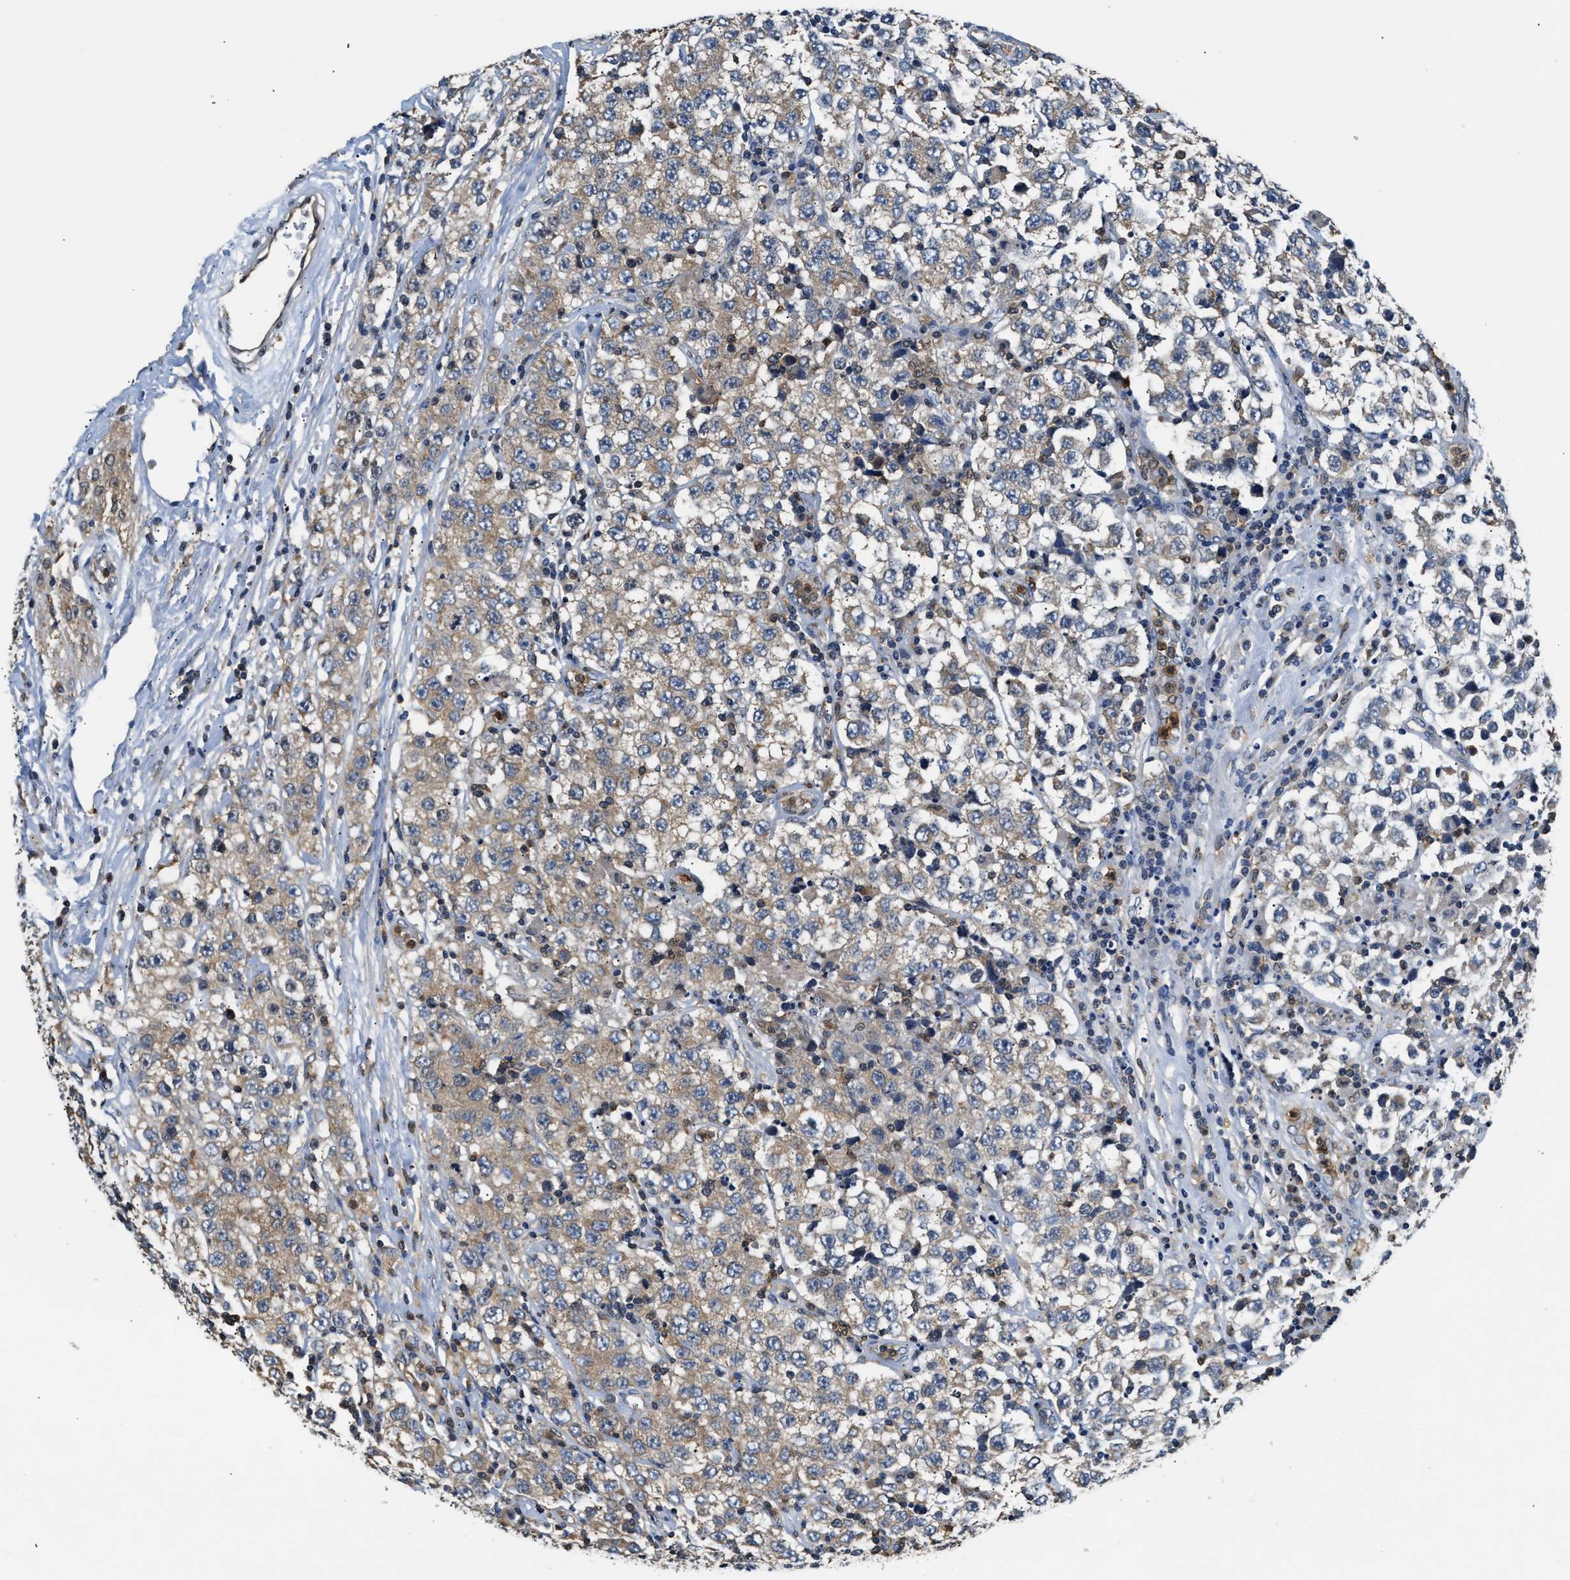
{"staining": {"intensity": "weak", "quantity": "25%-75%", "location": "cytoplasmic/membranous"}, "tissue": "testis cancer", "cell_type": "Tumor cells", "image_type": "cancer", "snomed": [{"axis": "morphology", "description": "Seminoma, NOS"}, {"axis": "topography", "description": "Testis"}], "caption": "Seminoma (testis) stained for a protein shows weak cytoplasmic/membranous positivity in tumor cells.", "gene": "CHUK", "patient": {"sex": "male", "age": 52}}